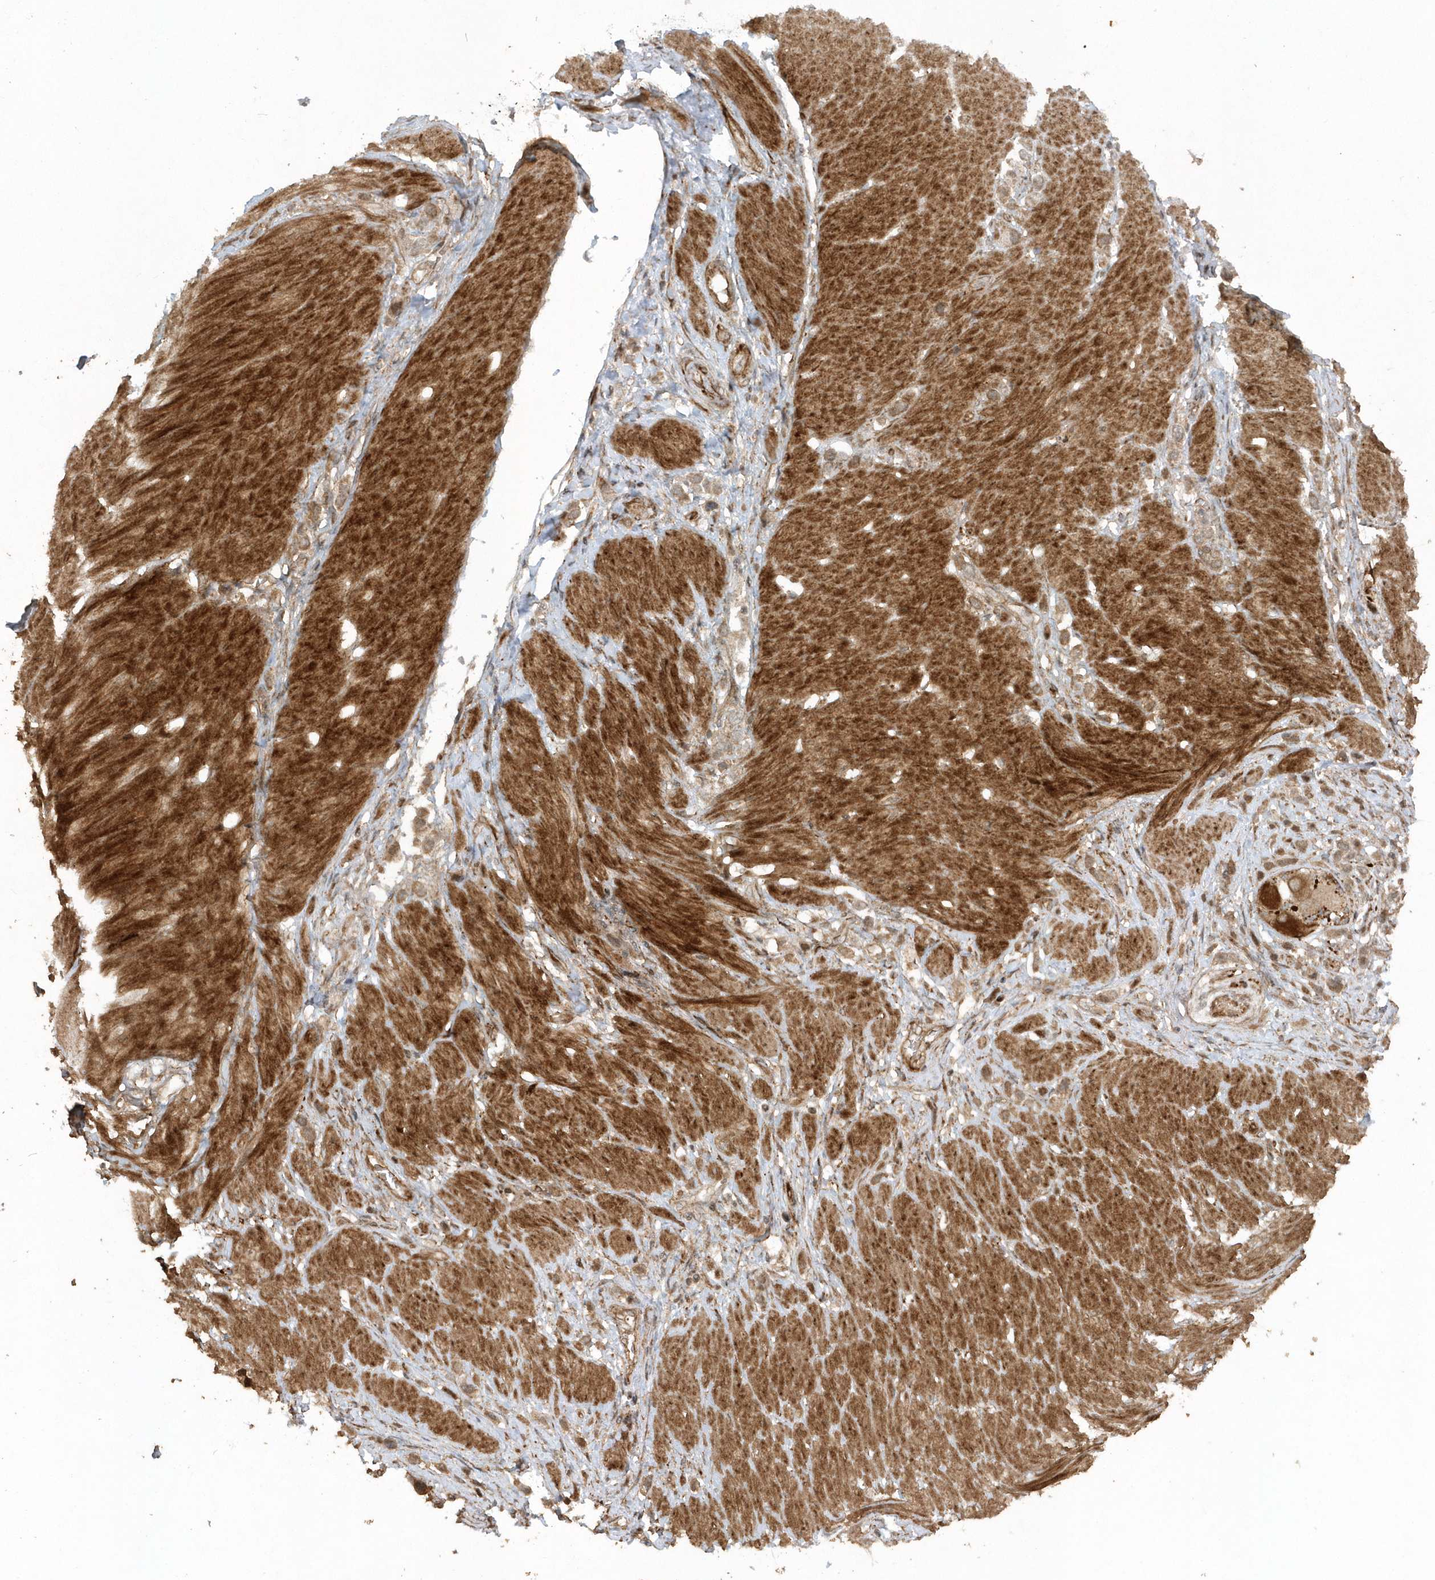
{"staining": {"intensity": "weak", "quantity": ">75%", "location": "cytoplasmic/membranous"}, "tissue": "stomach cancer", "cell_type": "Tumor cells", "image_type": "cancer", "snomed": [{"axis": "morphology", "description": "Normal tissue, NOS"}, {"axis": "morphology", "description": "Adenocarcinoma, NOS"}, {"axis": "topography", "description": "Stomach, upper"}, {"axis": "topography", "description": "Stomach"}], "caption": "Protein staining of stomach cancer tissue exhibits weak cytoplasmic/membranous positivity in approximately >75% of tumor cells.", "gene": "AVPI1", "patient": {"sex": "female", "age": 65}}